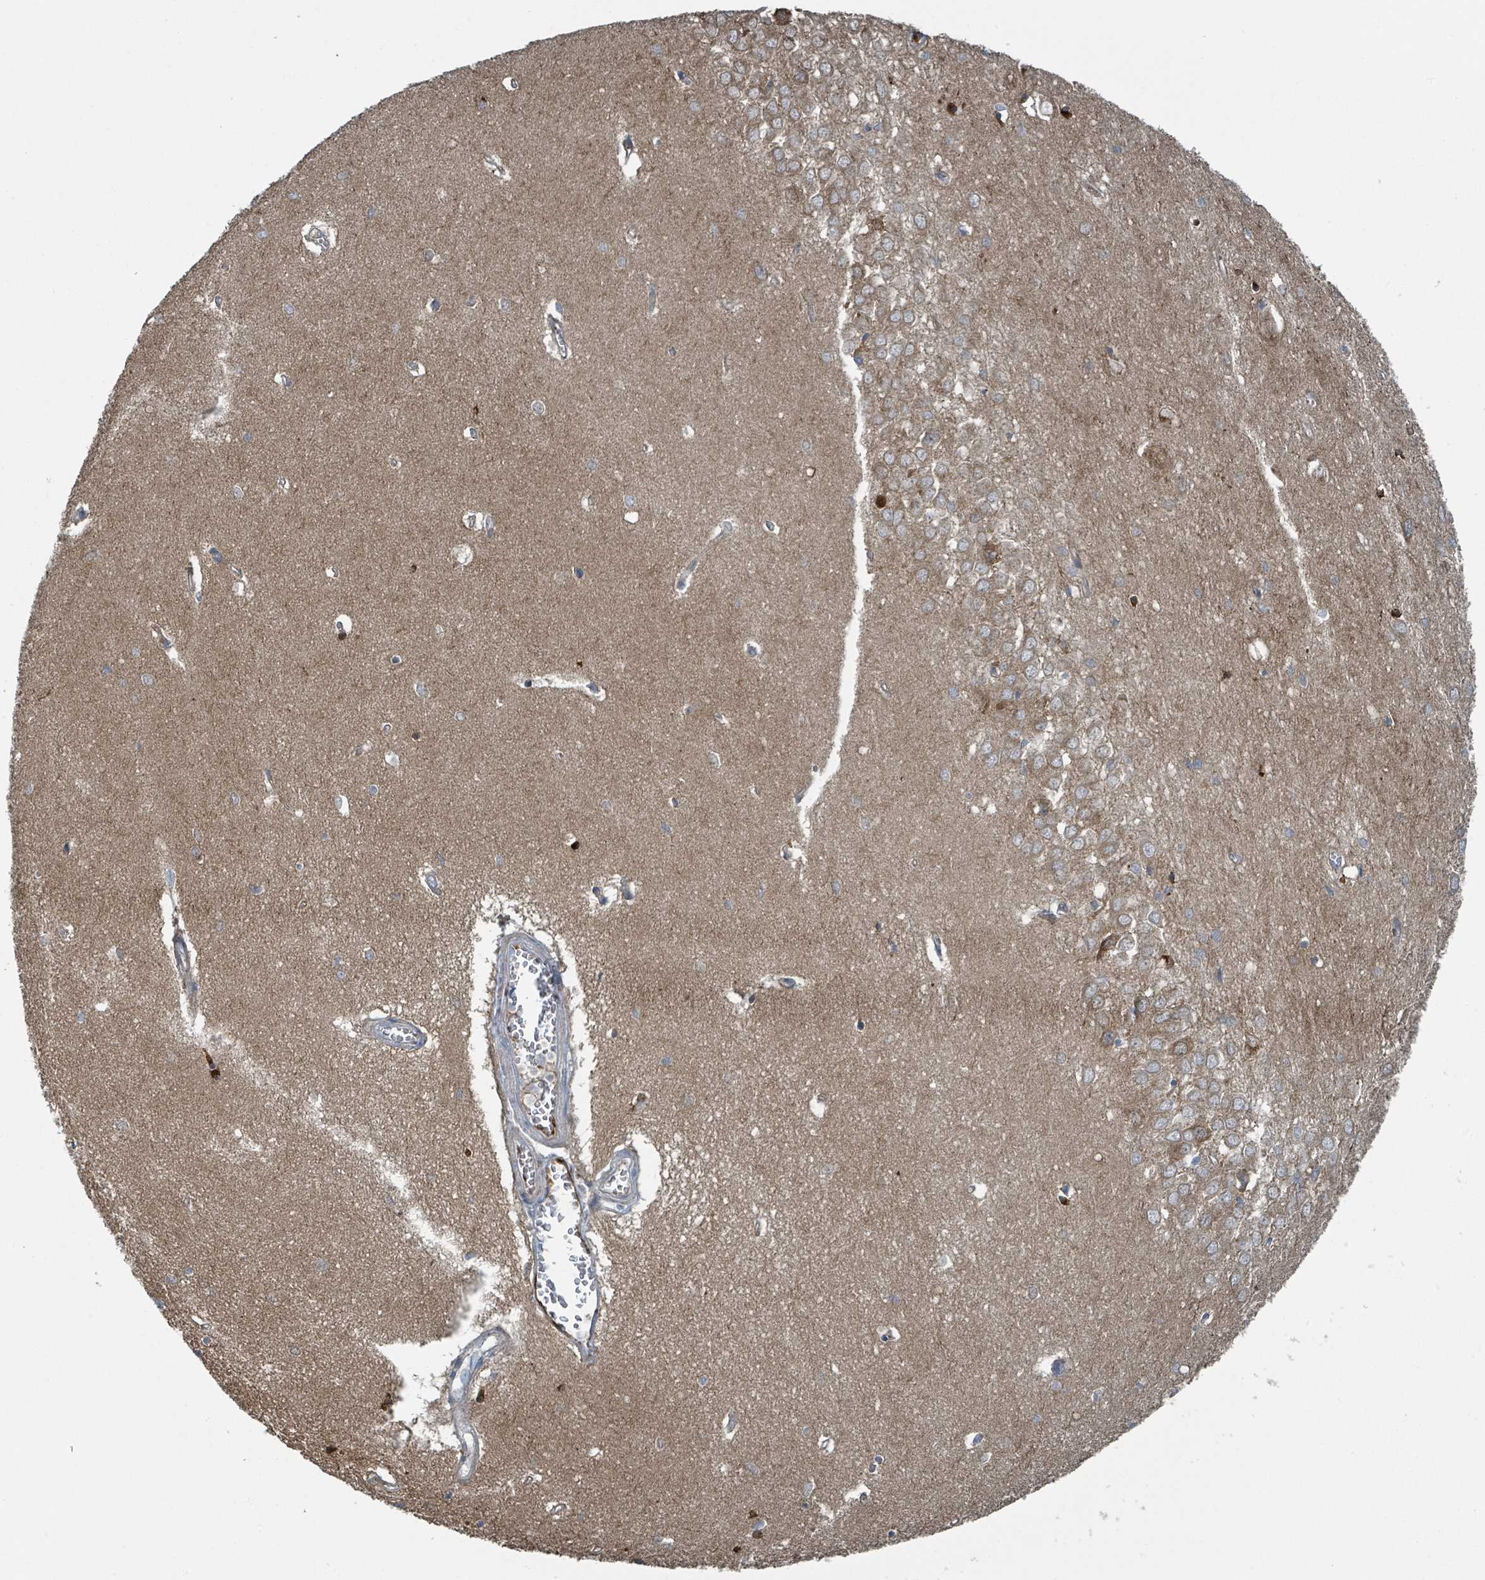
{"staining": {"intensity": "strong", "quantity": "<25%", "location": "cytoplasmic/membranous,nuclear"}, "tissue": "hippocampus", "cell_type": "Glial cells", "image_type": "normal", "snomed": [{"axis": "morphology", "description": "Normal tissue, NOS"}, {"axis": "topography", "description": "Hippocampus"}], "caption": "IHC photomicrograph of normal human hippocampus stained for a protein (brown), which displays medium levels of strong cytoplasmic/membranous,nuclear staining in approximately <25% of glial cells.", "gene": "DIPK2A", "patient": {"sex": "female", "age": 64}}